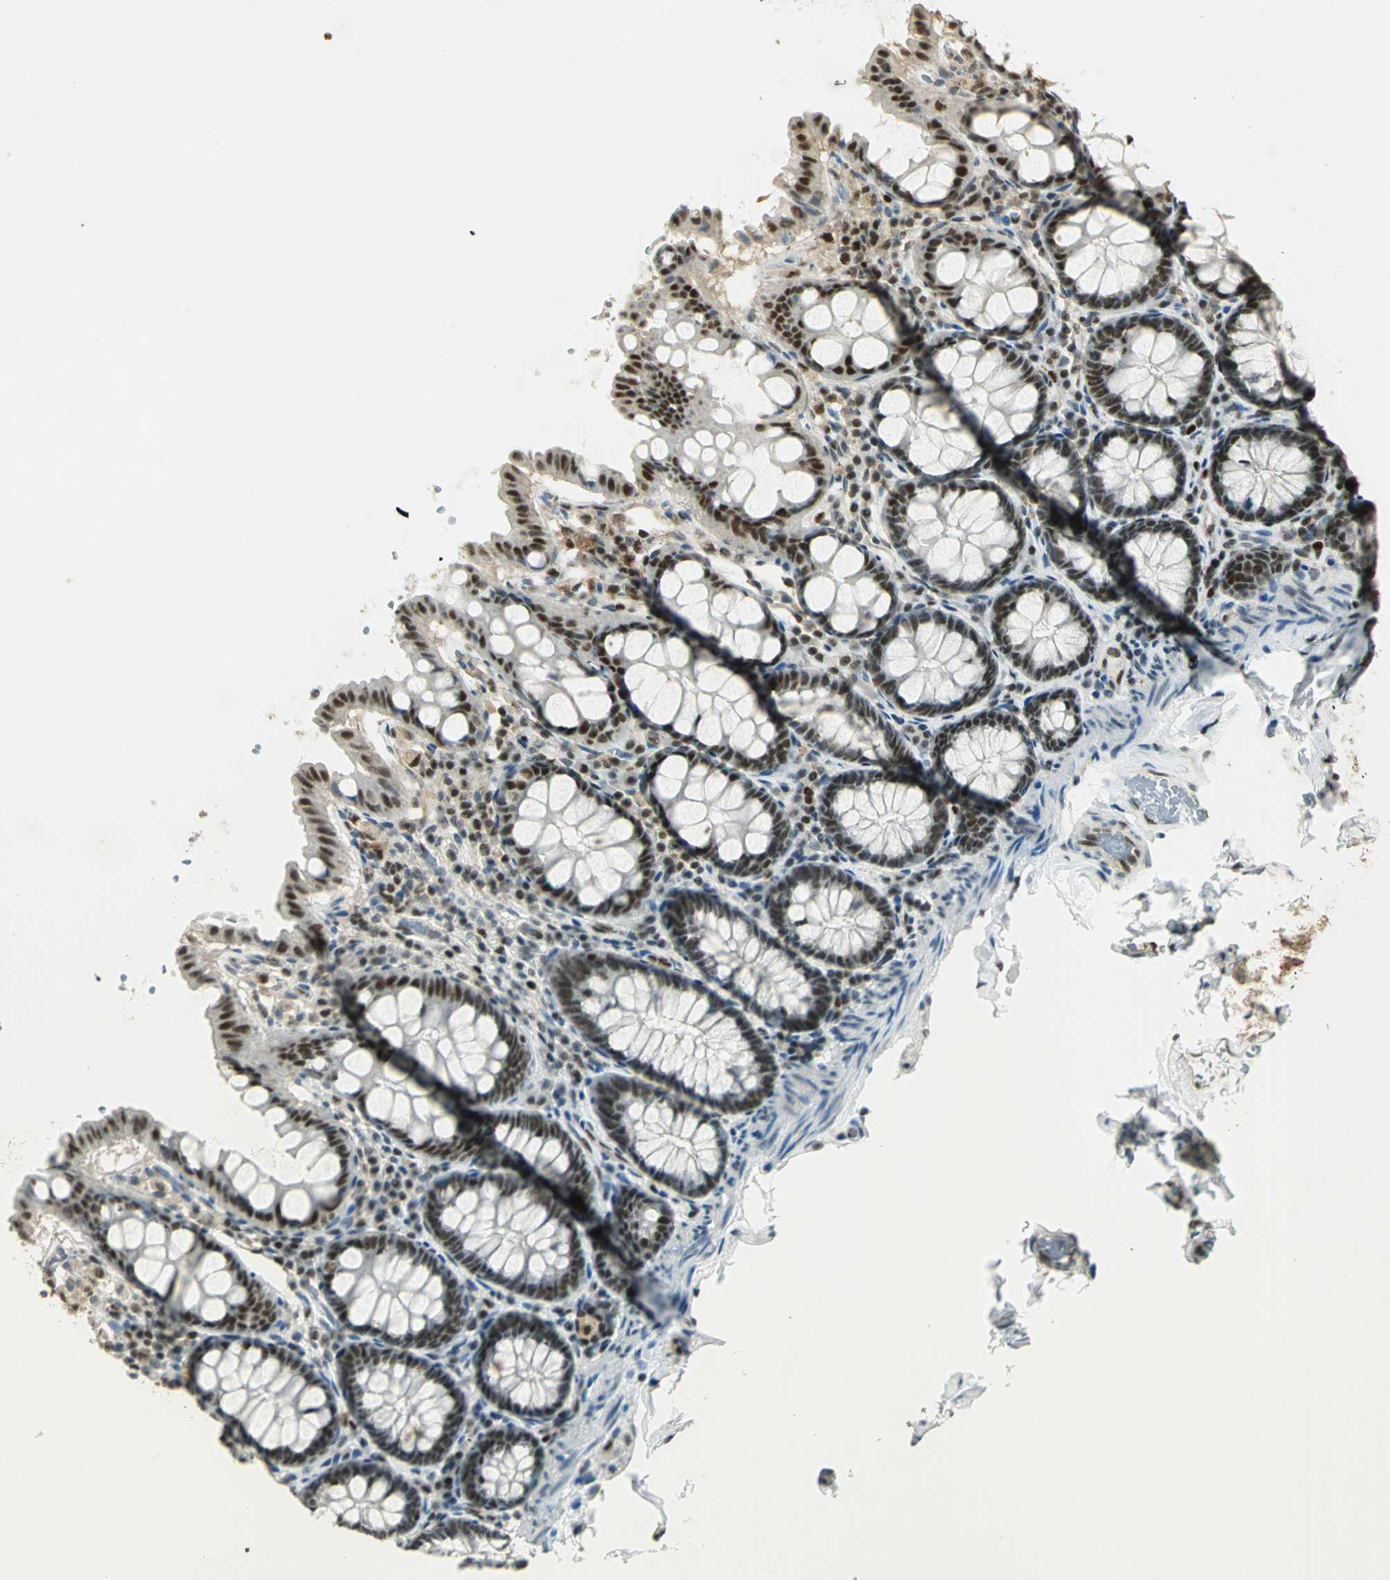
{"staining": {"intensity": "weak", "quantity": ">75%", "location": "cytoplasmic/membranous,nuclear"}, "tissue": "colon", "cell_type": "Endothelial cells", "image_type": "normal", "snomed": [{"axis": "morphology", "description": "Normal tissue, NOS"}, {"axis": "topography", "description": "Colon"}], "caption": "IHC of unremarkable human colon demonstrates low levels of weak cytoplasmic/membranous,nuclear expression in approximately >75% of endothelial cells.", "gene": "ELF1", "patient": {"sex": "female", "age": 61}}